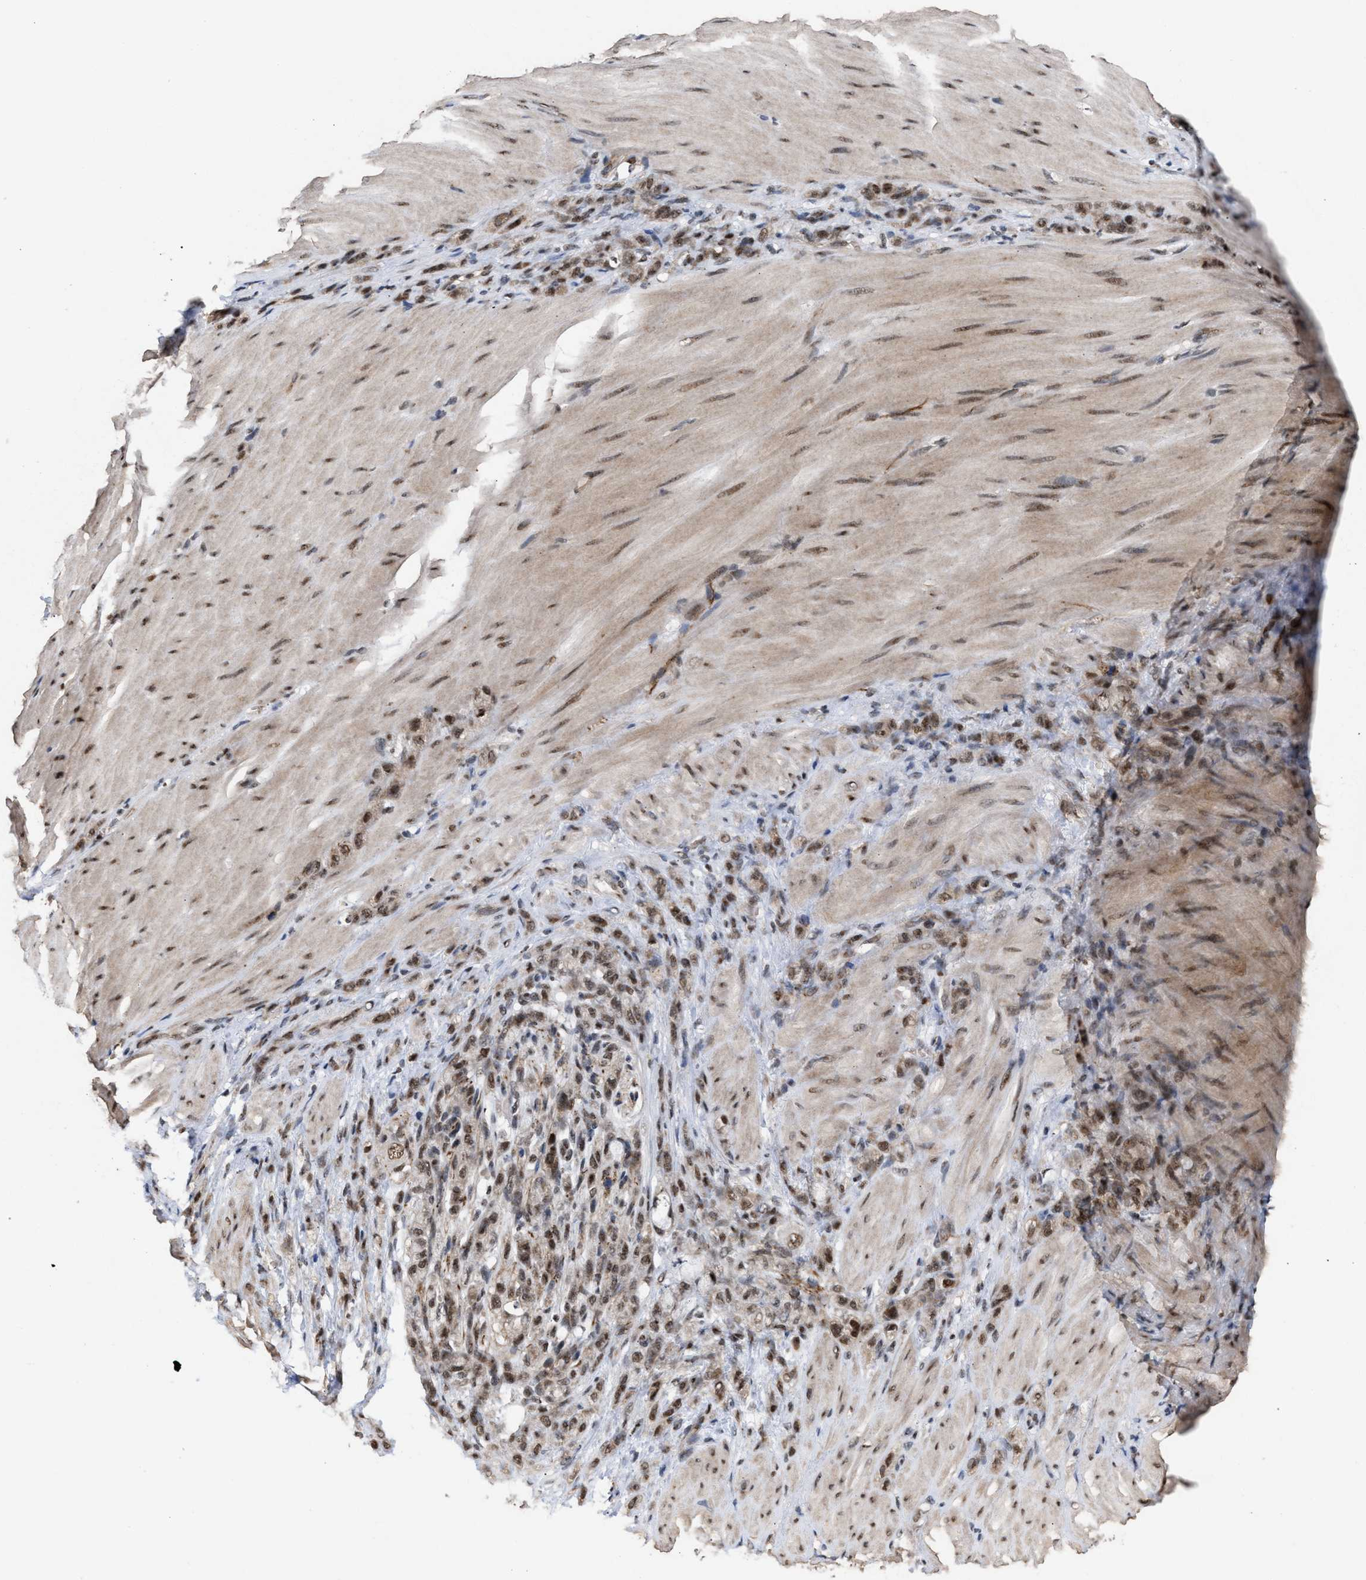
{"staining": {"intensity": "moderate", "quantity": ">75%", "location": "nuclear"}, "tissue": "stomach cancer", "cell_type": "Tumor cells", "image_type": "cancer", "snomed": [{"axis": "morphology", "description": "Normal tissue, NOS"}, {"axis": "morphology", "description": "Adenocarcinoma, NOS"}, {"axis": "topography", "description": "Stomach"}], "caption": "Stomach cancer (adenocarcinoma) was stained to show a protein in brown. There is medium levels of moderate nuclear expression in about >75% of tumor cells. (IHC, brightfield microscopy, high magnification).", "gene": "EIF4A3", "patient": {"sex": "male", "age": 82}}